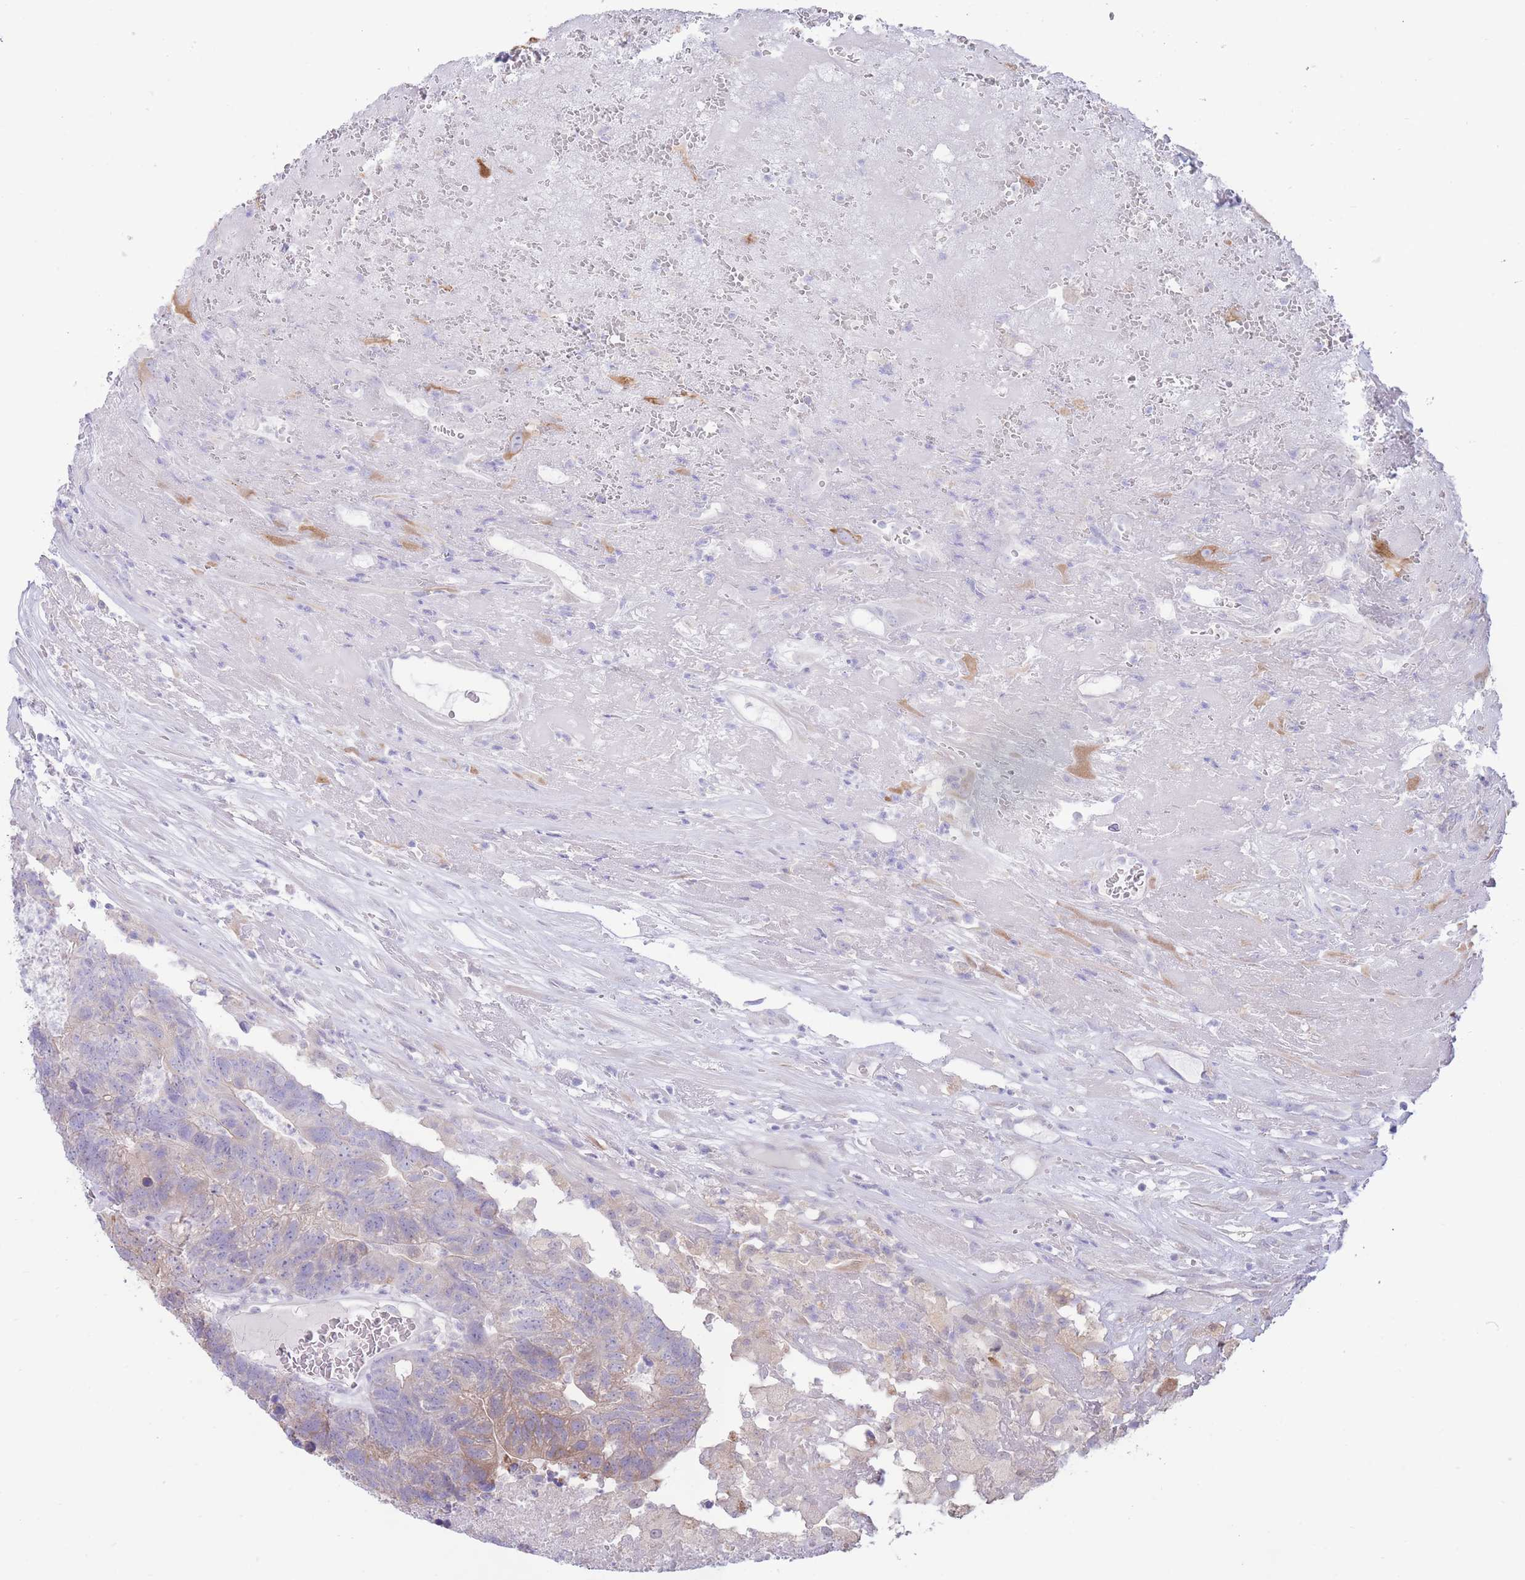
{"staining": {"intensity": "weak", "quantity": "<25%", "location": "cytoplasmic/membranous"}, "tissue": "colorectal cancer", "cell_type": "Tumor cells", "image_type": "cancer", "snomed": [{"axis": "morphology", "description": "Adenocarcinoma, NOS"}, {"axis": "topography", "description": "Colon"}], "caption": "Colorectal cancer (adenocarcinoma) was stained to show a protein in brown. There is no significant positivity in tumor cells.", "gene": "FAH", "patient": {"sex": "female", "age": 48}}